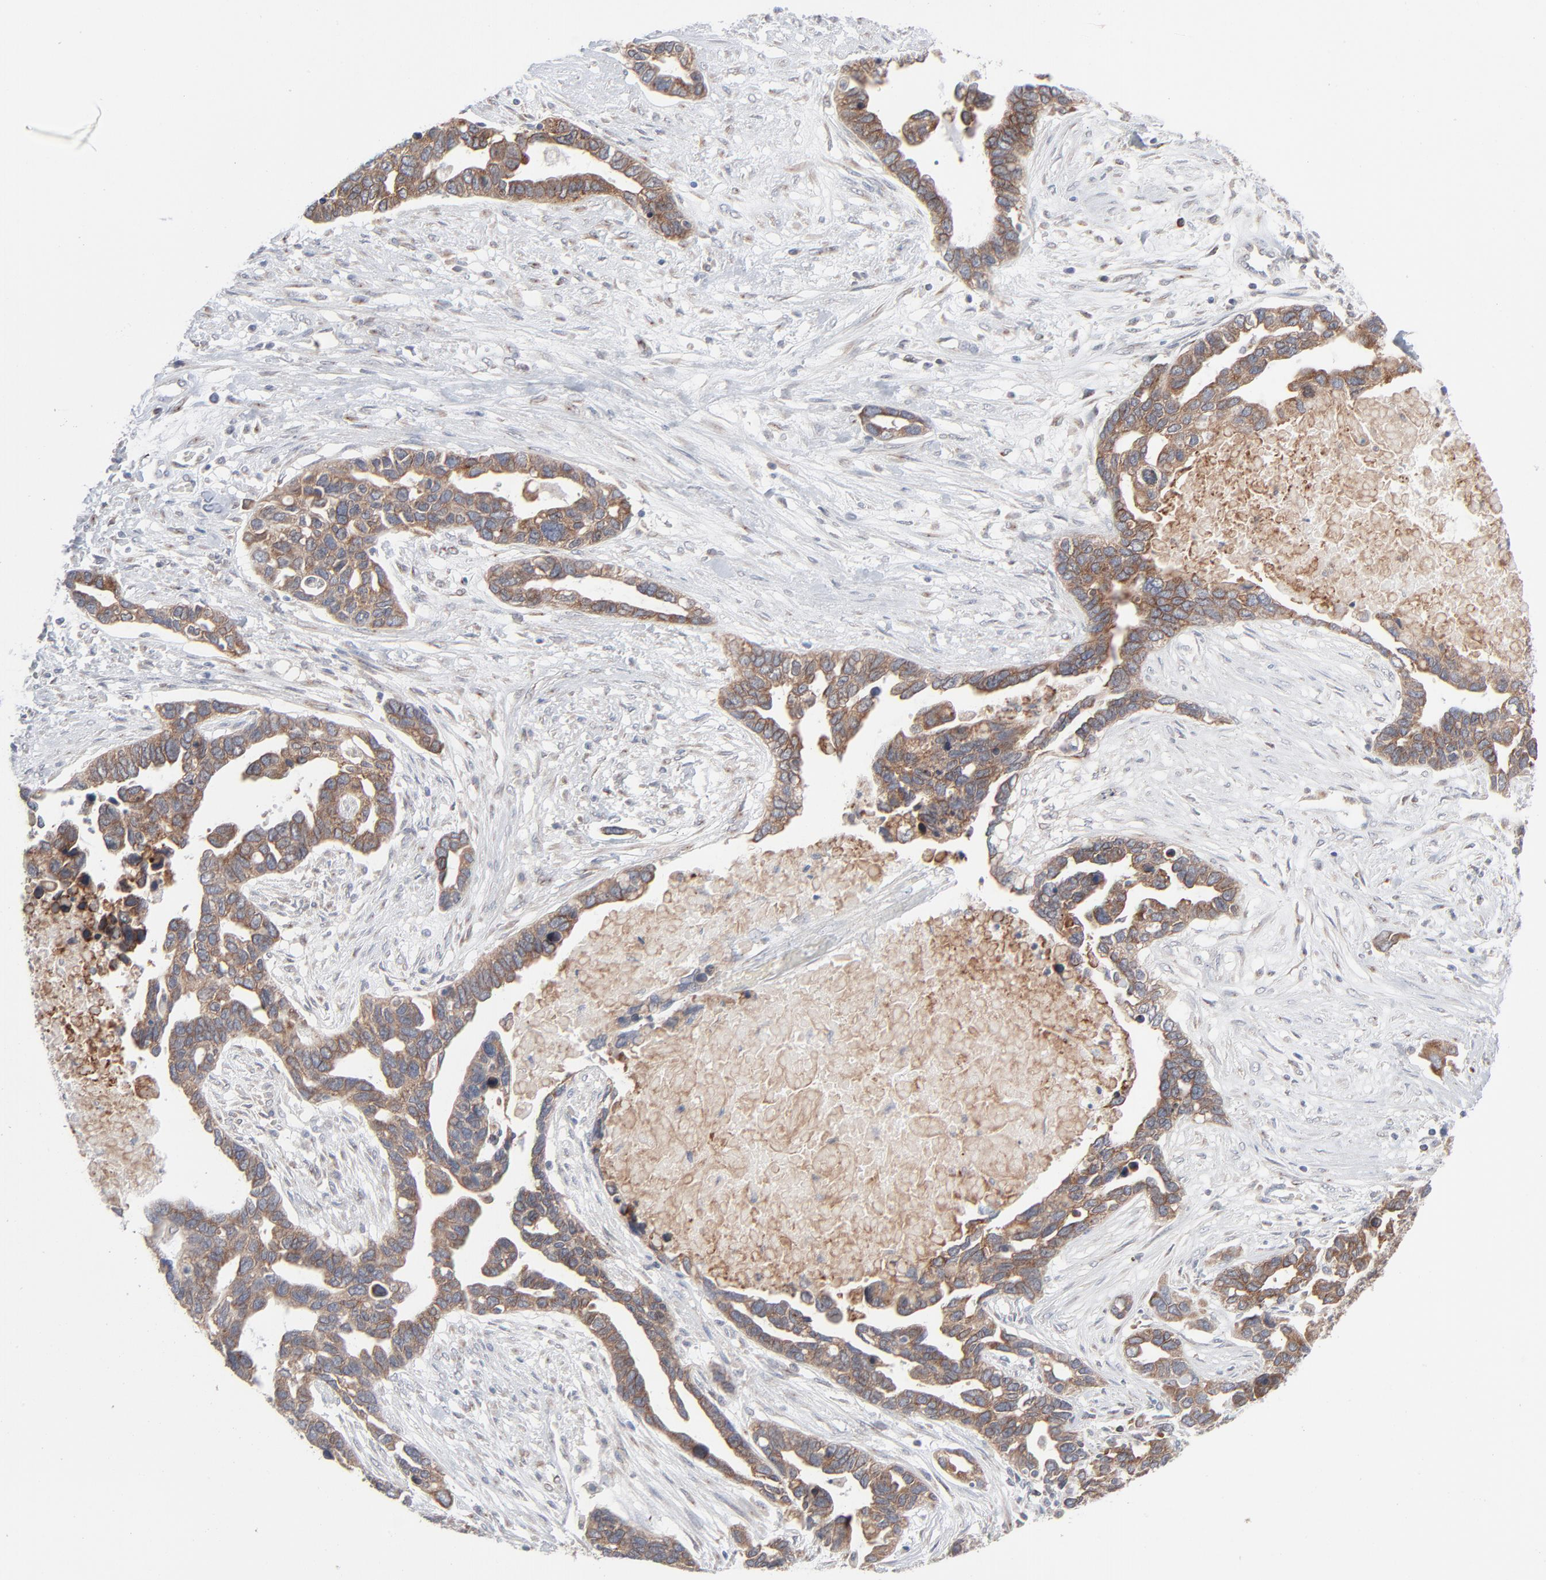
{"staining": {"intensity": "strong", "quantity": ">75%", "location": "cytoplasmic/membranous"}, "tissue": "ovarian cancer", "cell_type": "Tumor cells", "image_type": "cancer", "snomed": [{"axis": "morphology", "description": "Cystadenocarcinoma, serous, NOS"}, {"axis": "topography", "description": "Ovary"}], "caption": "Immunohistochemistry photomicrograph of neoplastic tissue: ovarian cancer stained using immunohistochemistry displays high levels of strong protein expression localized specifically in the cytoplasmic/membranous of tumor cells, appearing as a cytoplasmic/membranous brown color.", "gene": "KDSR", "patient": {"sex": "female", "age": 54}}